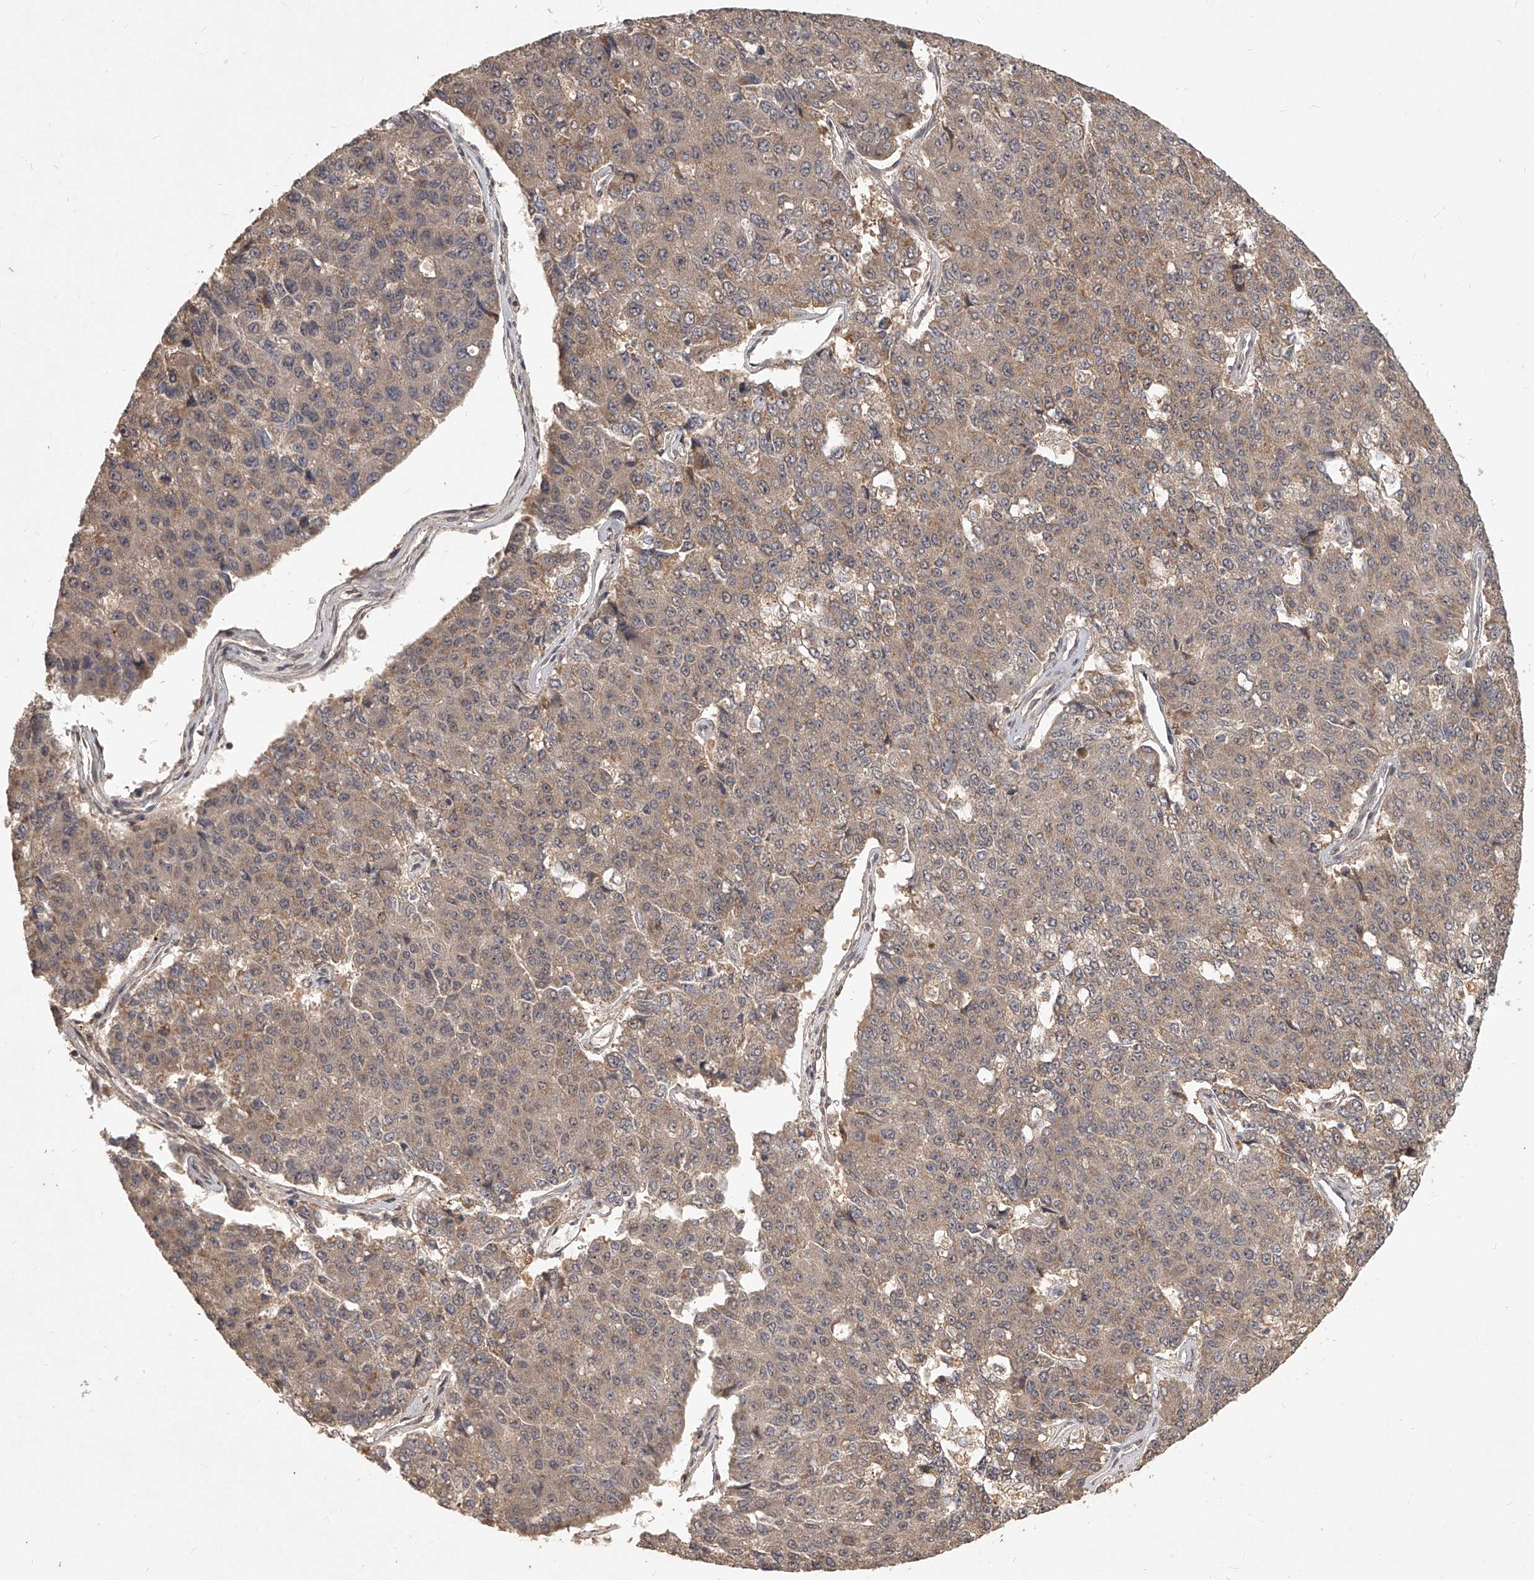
{"staining": {"intensity": "weak", "quantity": ">75%", "location": "cytoplasmic/membranous"}, "tissue": "pancreatic cancer", "cell_type": "Tumor cells", "image_type": "cancer", "snomed": [{"axis": "morphology", "description": "Adenocarcinoma, NOS"}, {"axis": "topography", "description": "Pancreas"}], "caption": "Weak cytoplasmic/membranous positivity for a protein is present in about >75% of tumor cells of adenocarcinoma (pancreatic) using immunohistochemistry.", "gene": "SLC37A1", "patient": {"sex": "male", "age": 50}}